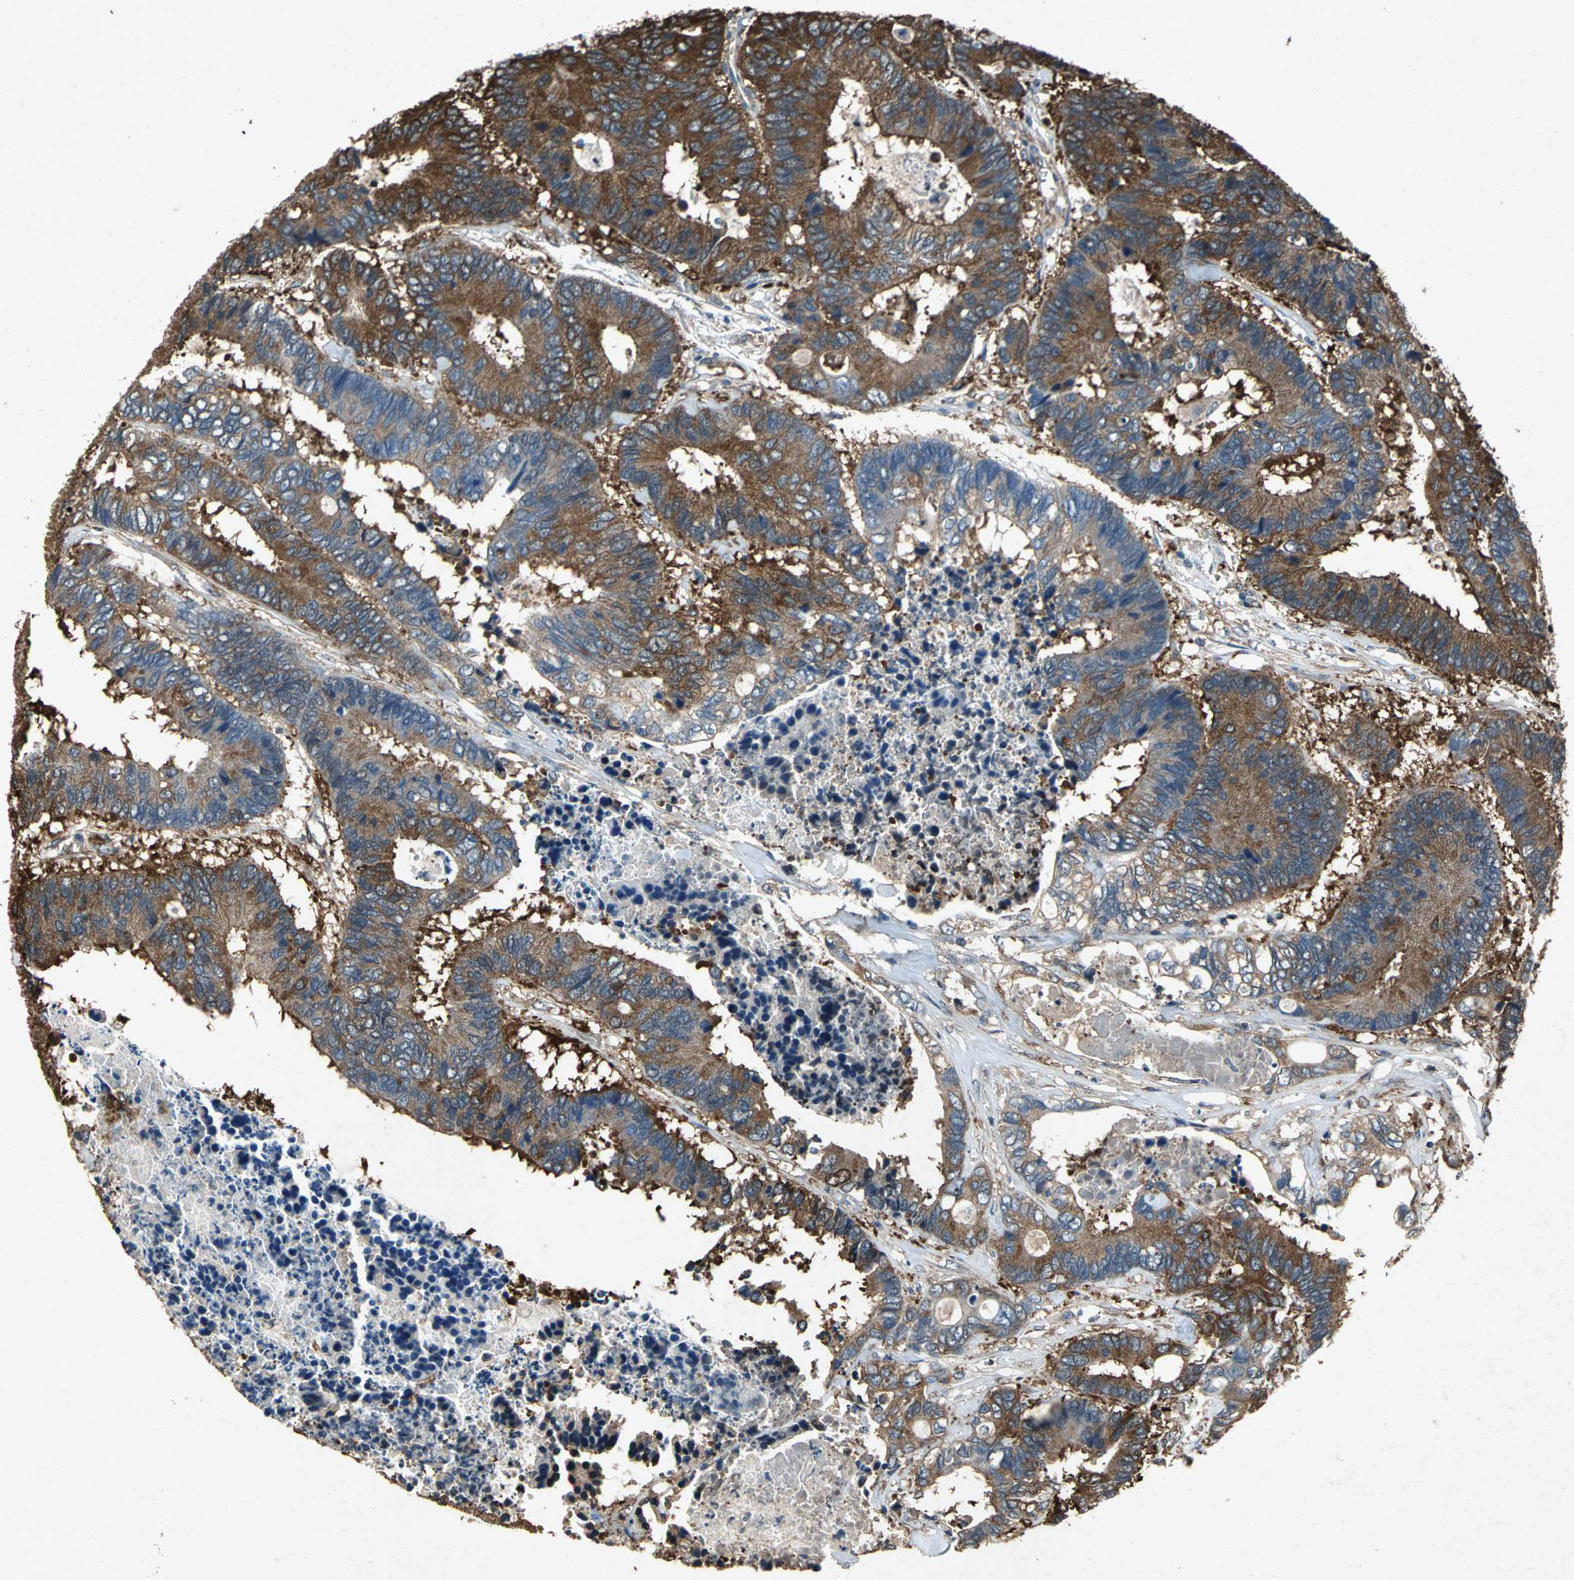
{"staining": {"intensity": "moderate", "quantity": ">75%", "location": "cytoplasmic/membranous"}, "tissue": "colorectal cancer", "cell_type": "Tumor cells", "image_type": "cancer", "snomed": [{"axis": "morphology", "description": "Adenocarcinoma, NOS"}, {"axis": "topography", "description": "Rectum"}], "caption": "Immunohistochemical staining of human adenocarcinoma (colorectal) demonstrates medium levels of moderate cytoplasmic/membranous staining in approximately >75% of tumor cells.", "gene": "HSP90AB1", "patient": {"sex": "male", "age": 55}}